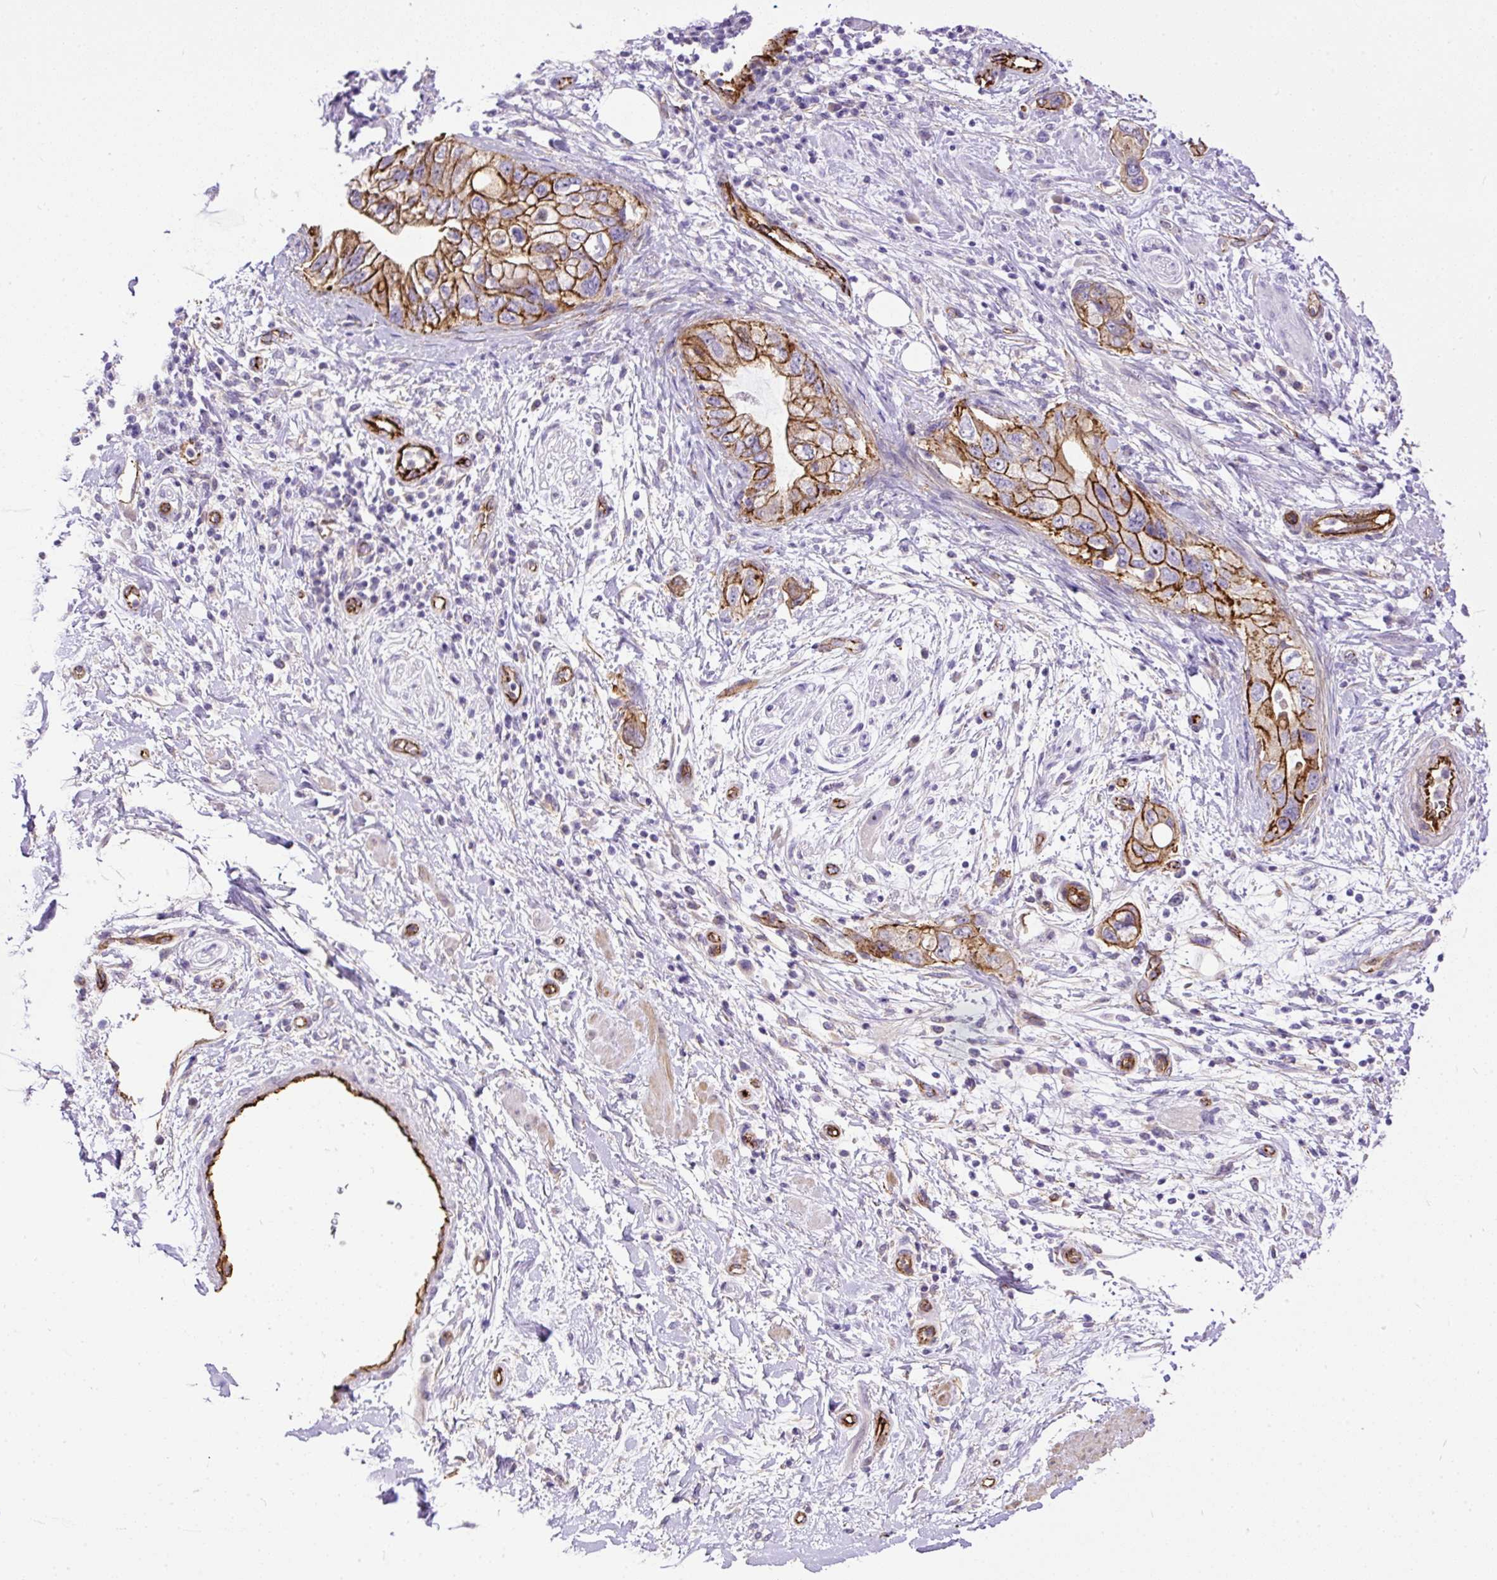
{"staining": {"intensity": "strong", "quantity": ">75%", "location": "cytoplasmic/membranous"}, "tissue": "pancreatic cancer", "cell_type": "Tumor cells", "image_type": "cancer", "snomed": [{"axis": "morphology", "description": "Adenocarcinoma, NOS"}, {"axis": "topography", "description": "Pancreas"}], "caption": "Immunohistochemical staining of human adenocarcinoma (pancreatic) reveals strong cytoplasmic/membranous protein expression in about >75% of tumor cells. (brown staining indicates protein expression, while blue staining denotes nuclei).", "gene": "MAGEB16", "patient": {"sex": "female", "age": 73}}